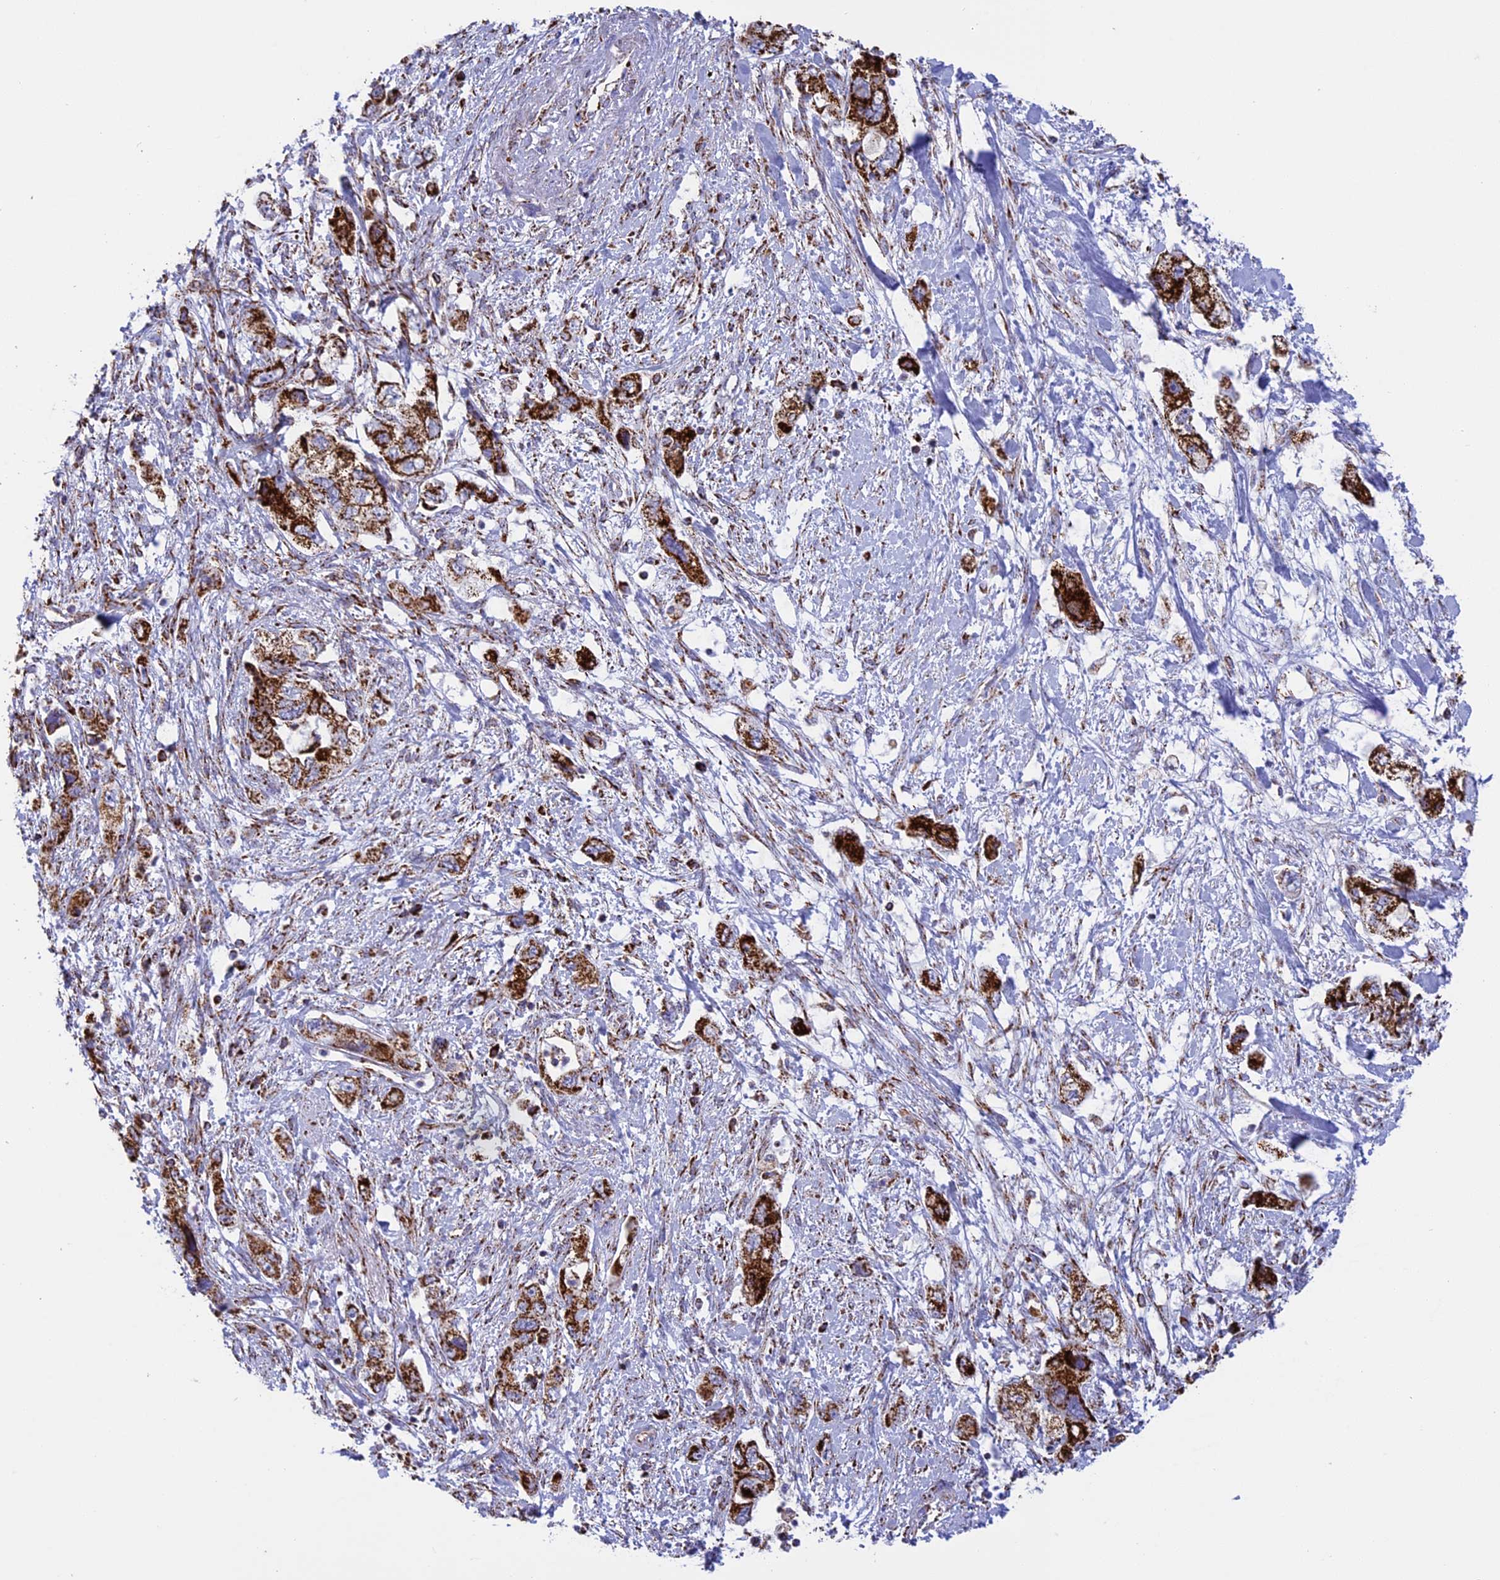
{"staining": {"intensity": "strong", "quantity": ">75%", "location": "cytoplasmic/membranous"}, "tissue": "pancreatic cancer", "cell_type": "Tumor cells", "image_type": "cancer", "snomed": [{"axis": "morphology", "description": "Adenocarcinoma, NOS"}, {"axis": "topography", "description": "Pancreas"}], "caption": "The immunohistochemical stain shows strong cytoplasmic/membranous expression in tumor cells of pancreatic cancer (adenocarcinoma) tissue.", "gene": "ISOC2", "patient": {"sex": "female", "age": 73}}